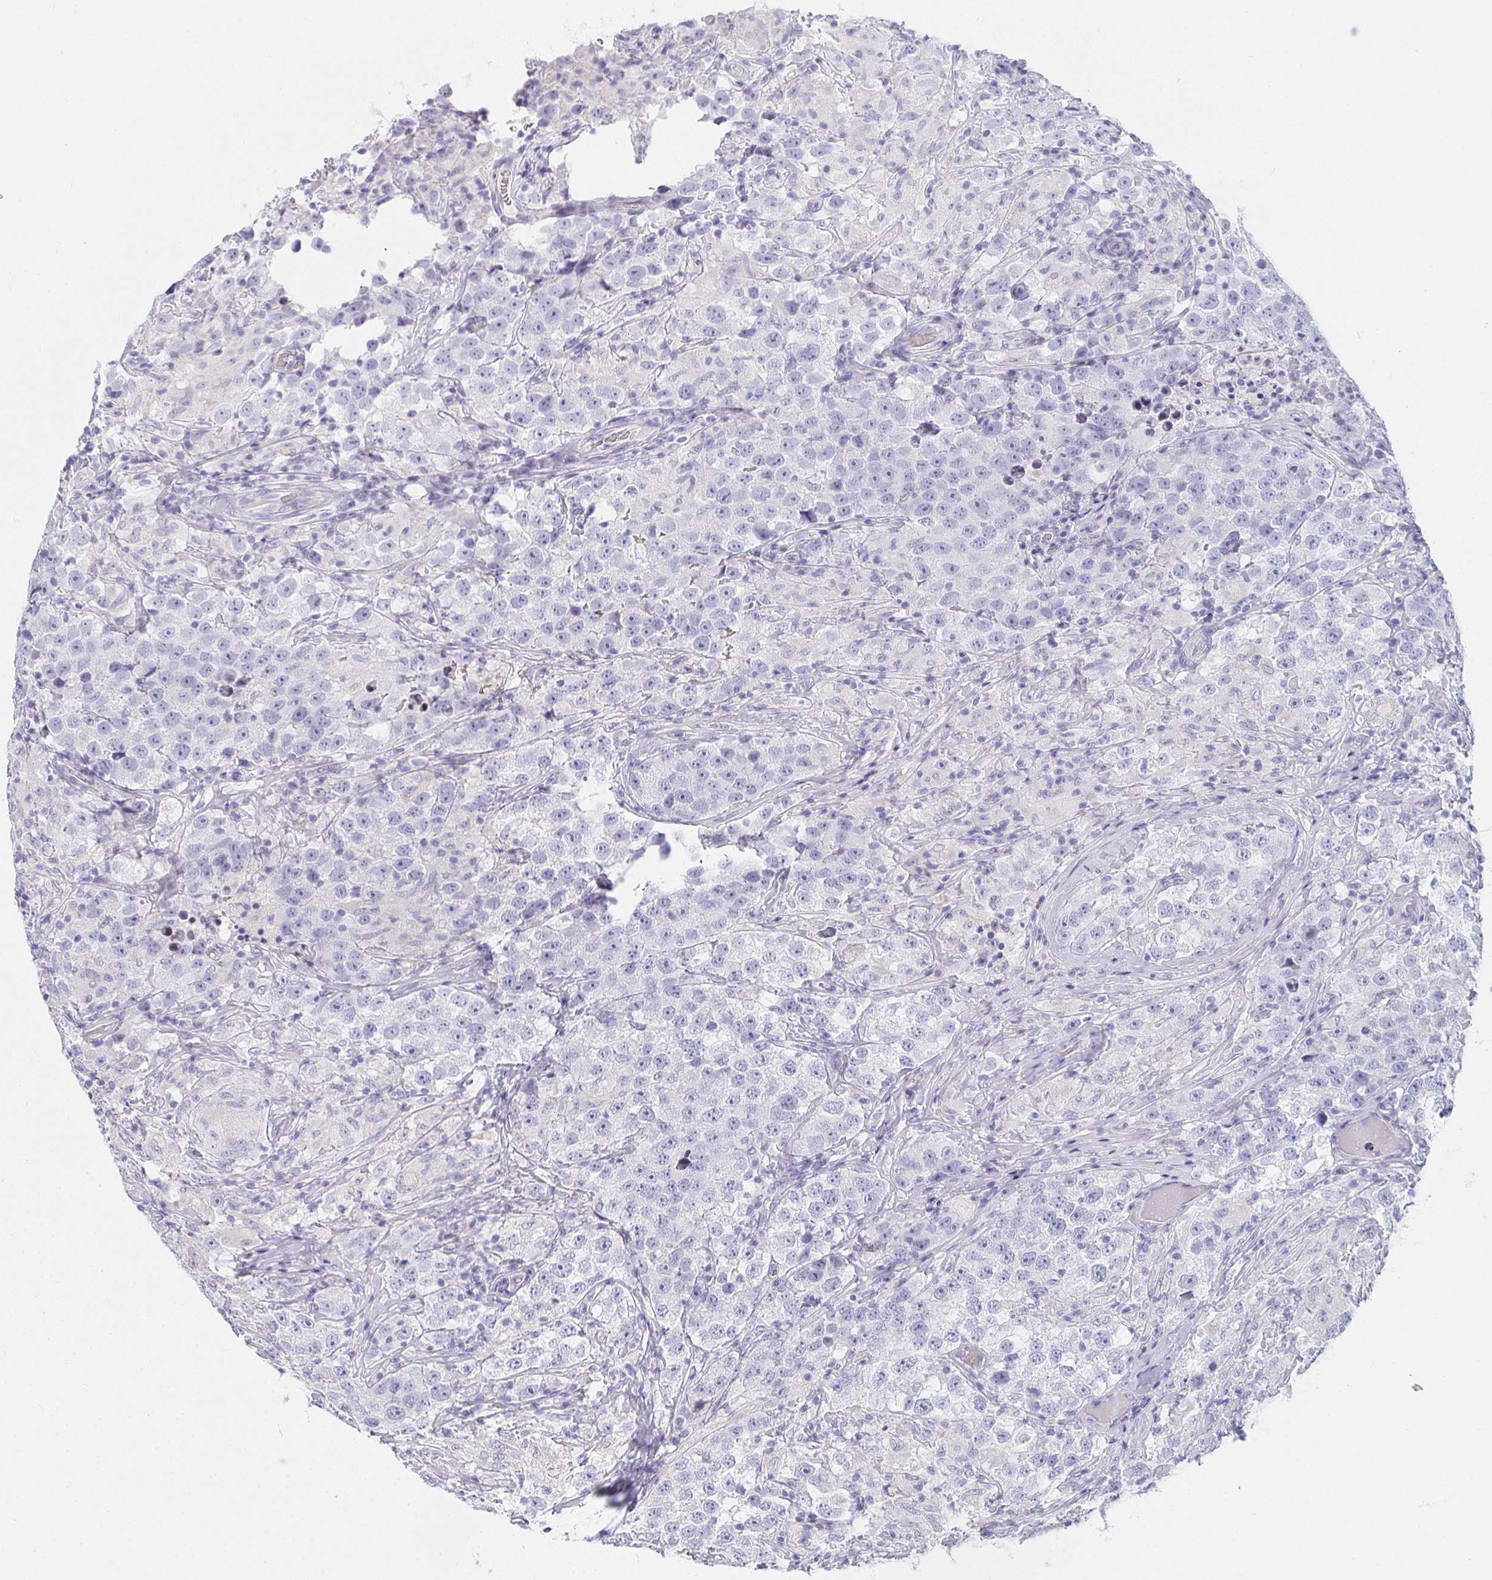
{"staining": {"intensity": "negative", "quantity": "none", "location": "none"}, "tissue": "testis cancer", "cell_type": "Tumor cells", "image_type": "cancer", "snomed": [{"axis": "morphology", "description": "Seminoma, NOS"}, {"axis": "topography", "description": "Testis"}], "caption": "A high-resolution photomicrograph shows IHC staining of testis seminoma, which demonstrates no significant positivity in tumor cells.", "gene": "ZNF182", "patient": {"sex": "male", "age": 46}}